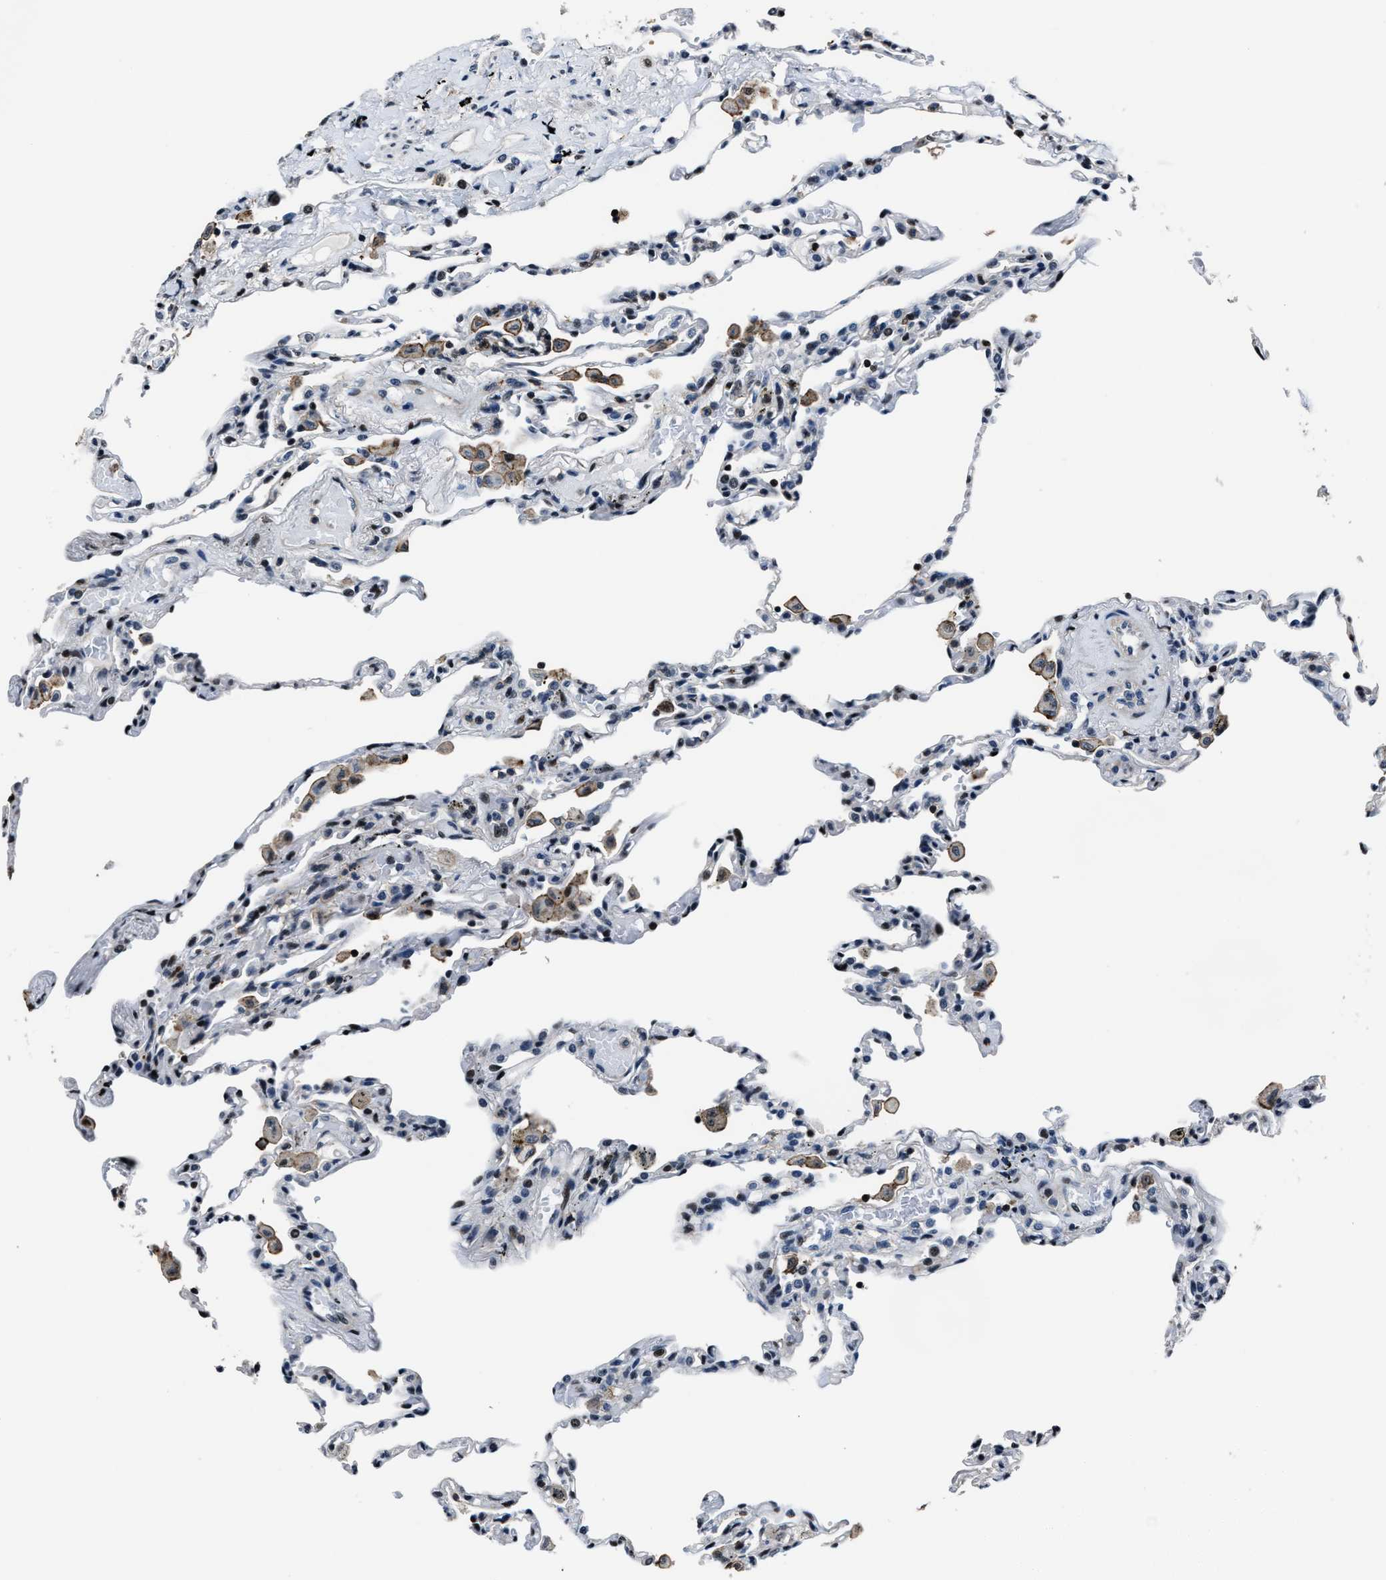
{"staining": {"intensity": "strong", "quantity": "25%-75%", "location": "nuclear"}, "tissue": "lung", "cell_type": "Alveolar cells", "image_type": "normal", "snomed": [{"axis": "morphology", "description": "Normal tissue, NOS"}, {"axis": "topography", "description": "Lung"}], "caption": "Human lung stained with a protein marker shows strong staining in alveolar cells.", "gene": "PPIE", "patient": {"sex": "male", "age": 59}}